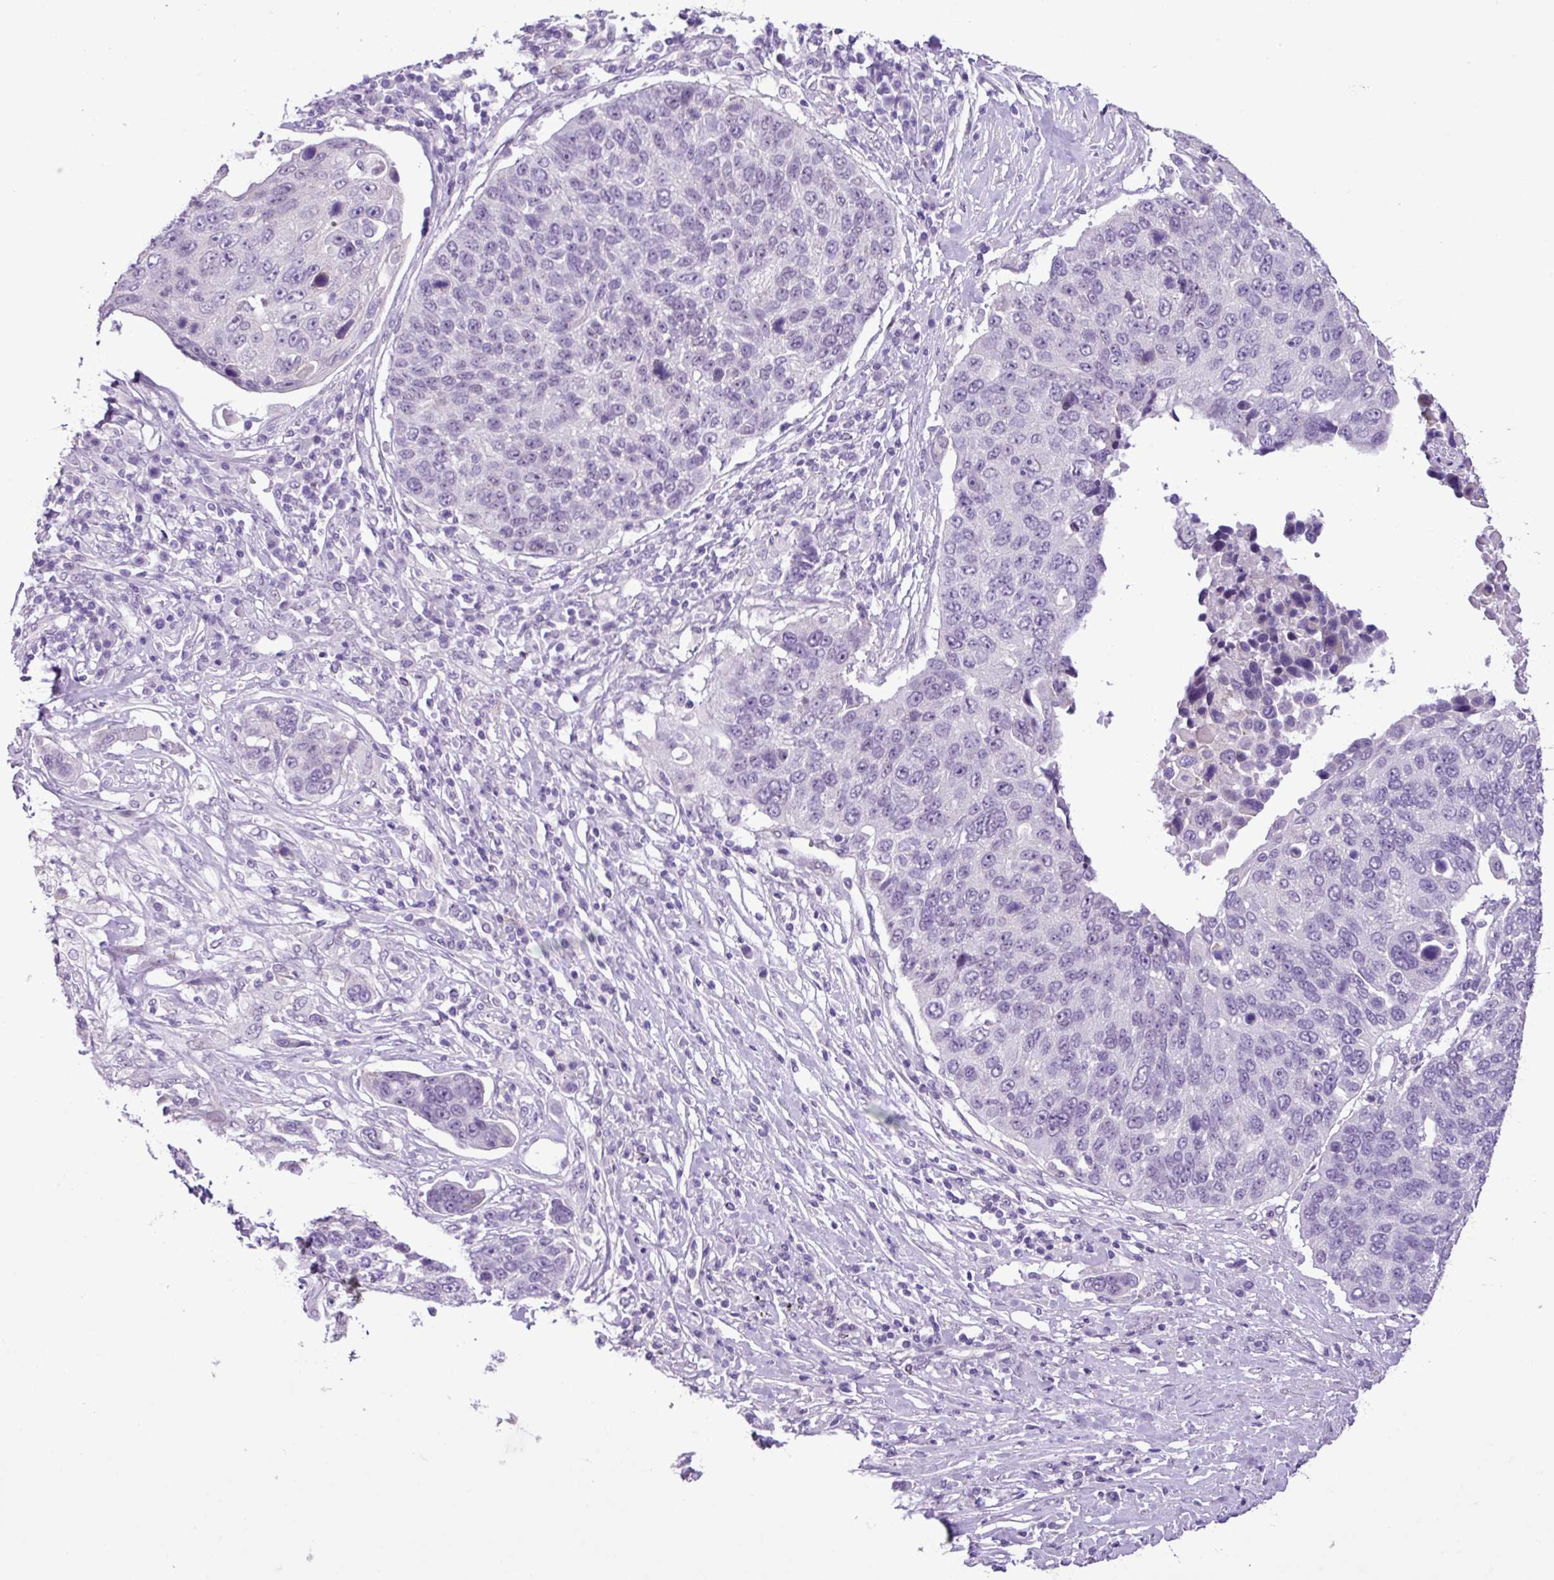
{"staining": {"intensity": "negative", "quantity": "none", "location": "none"}, "tissue": "lung cancer", "cell_type": "Tumor cells", "image_type": "cancer", "snomed": [{"axis": "morphology", "description": "Squamous cell carcinoma, NOS"}, {"axis": "topography", "description": "Lung"}], "caption": "Image shows no significant protein staining in tumor cells of lung cancer.", "gene": "YLPM1", "patient": {"sex": "male", "age": 66}}